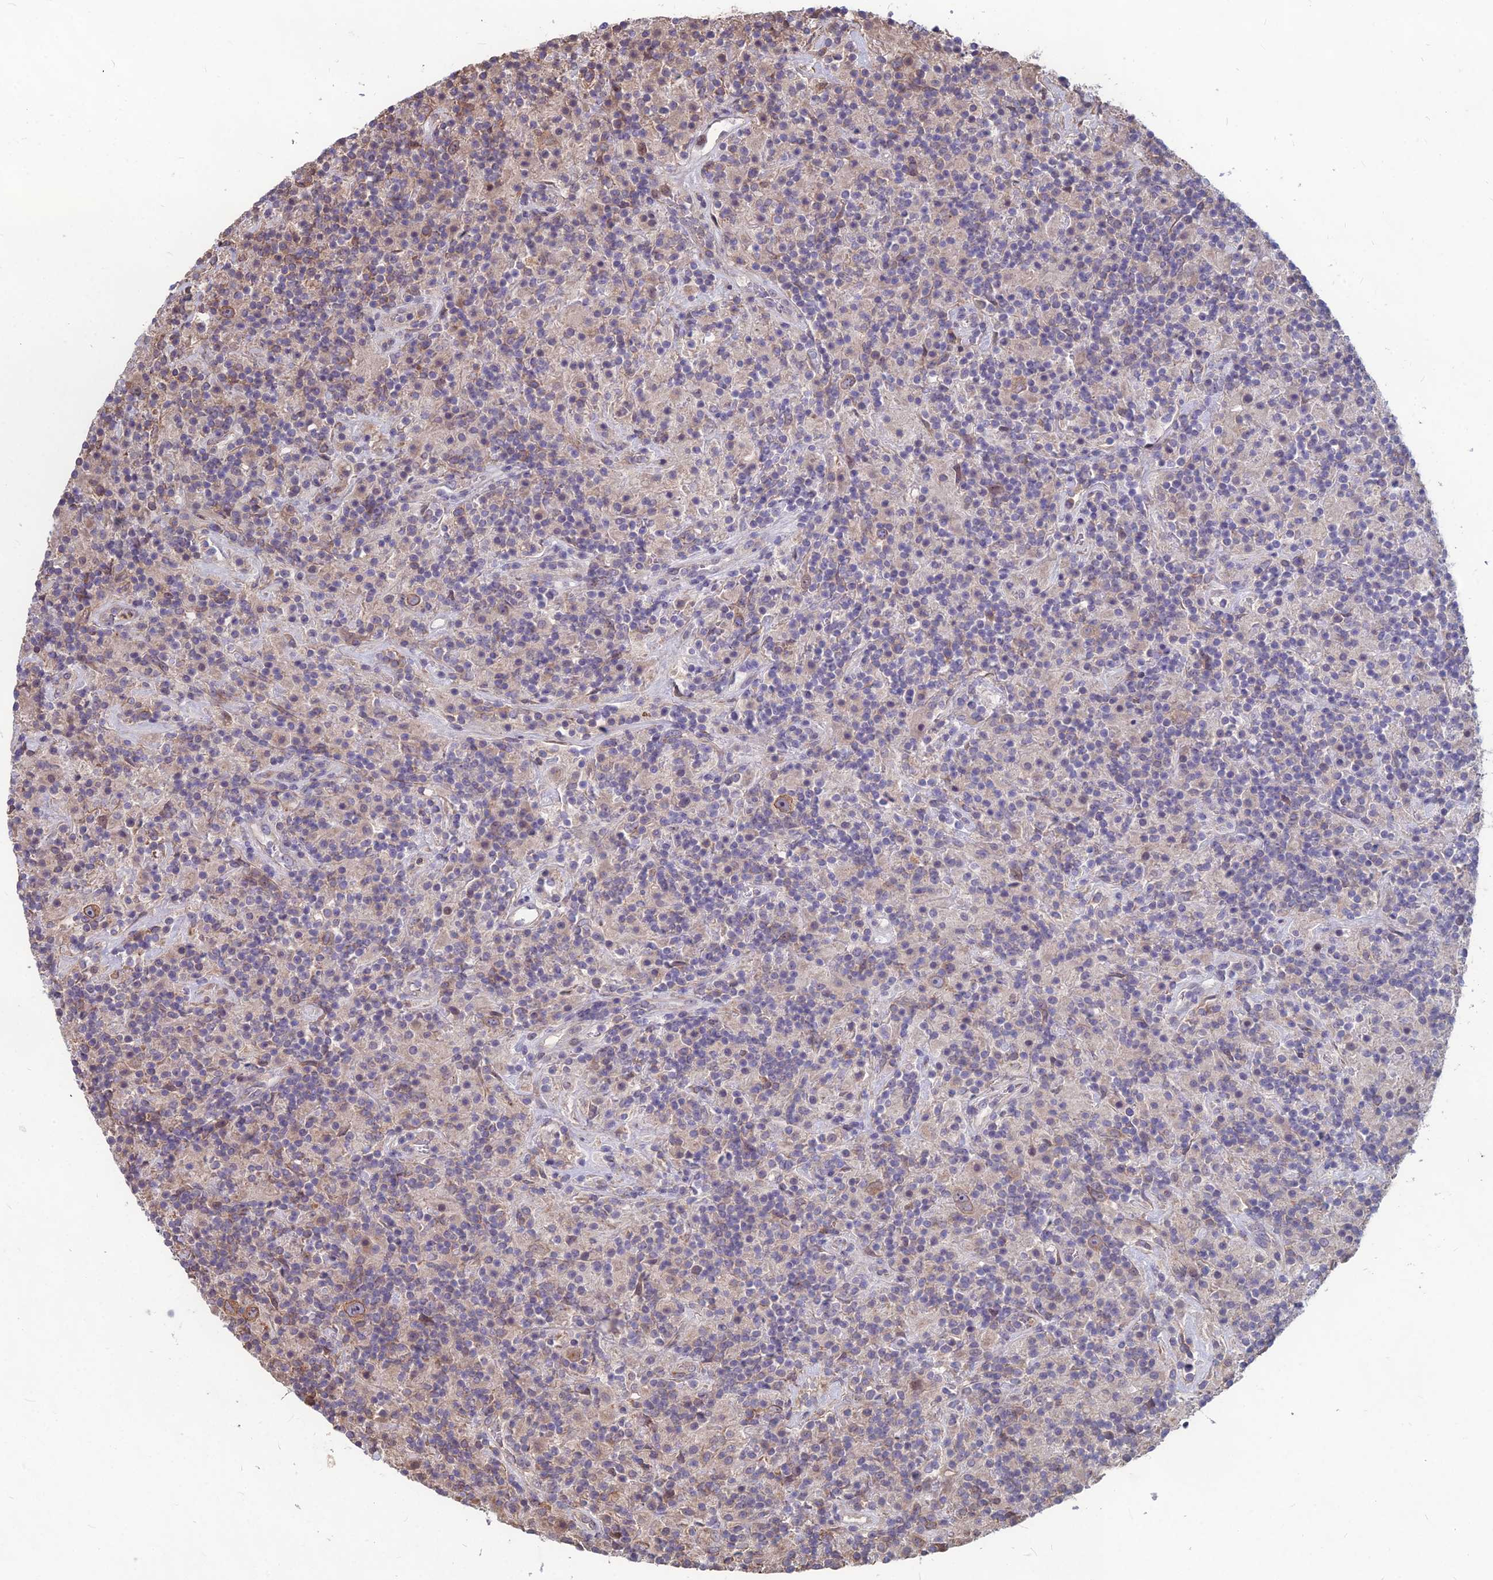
{"staining": {"intensity": "moderate", "quantity": ">75%", "location": "cytoplasmic/membranous"}, "tissue": "lymphoma", "cell_type": "Tumor cells", "image_type": "cancer", "snomed": [{"axis": "morphology", "description": "Hodgkin's disease, NOS"}, {"axis": "topography", "description": "Lymph node"}], "caption": "Human lymphoma stained with a protein marker shows moderate staining in tumor cells.", "gene": "LSM6", "patient": {"sex": "male", "age": 70}}